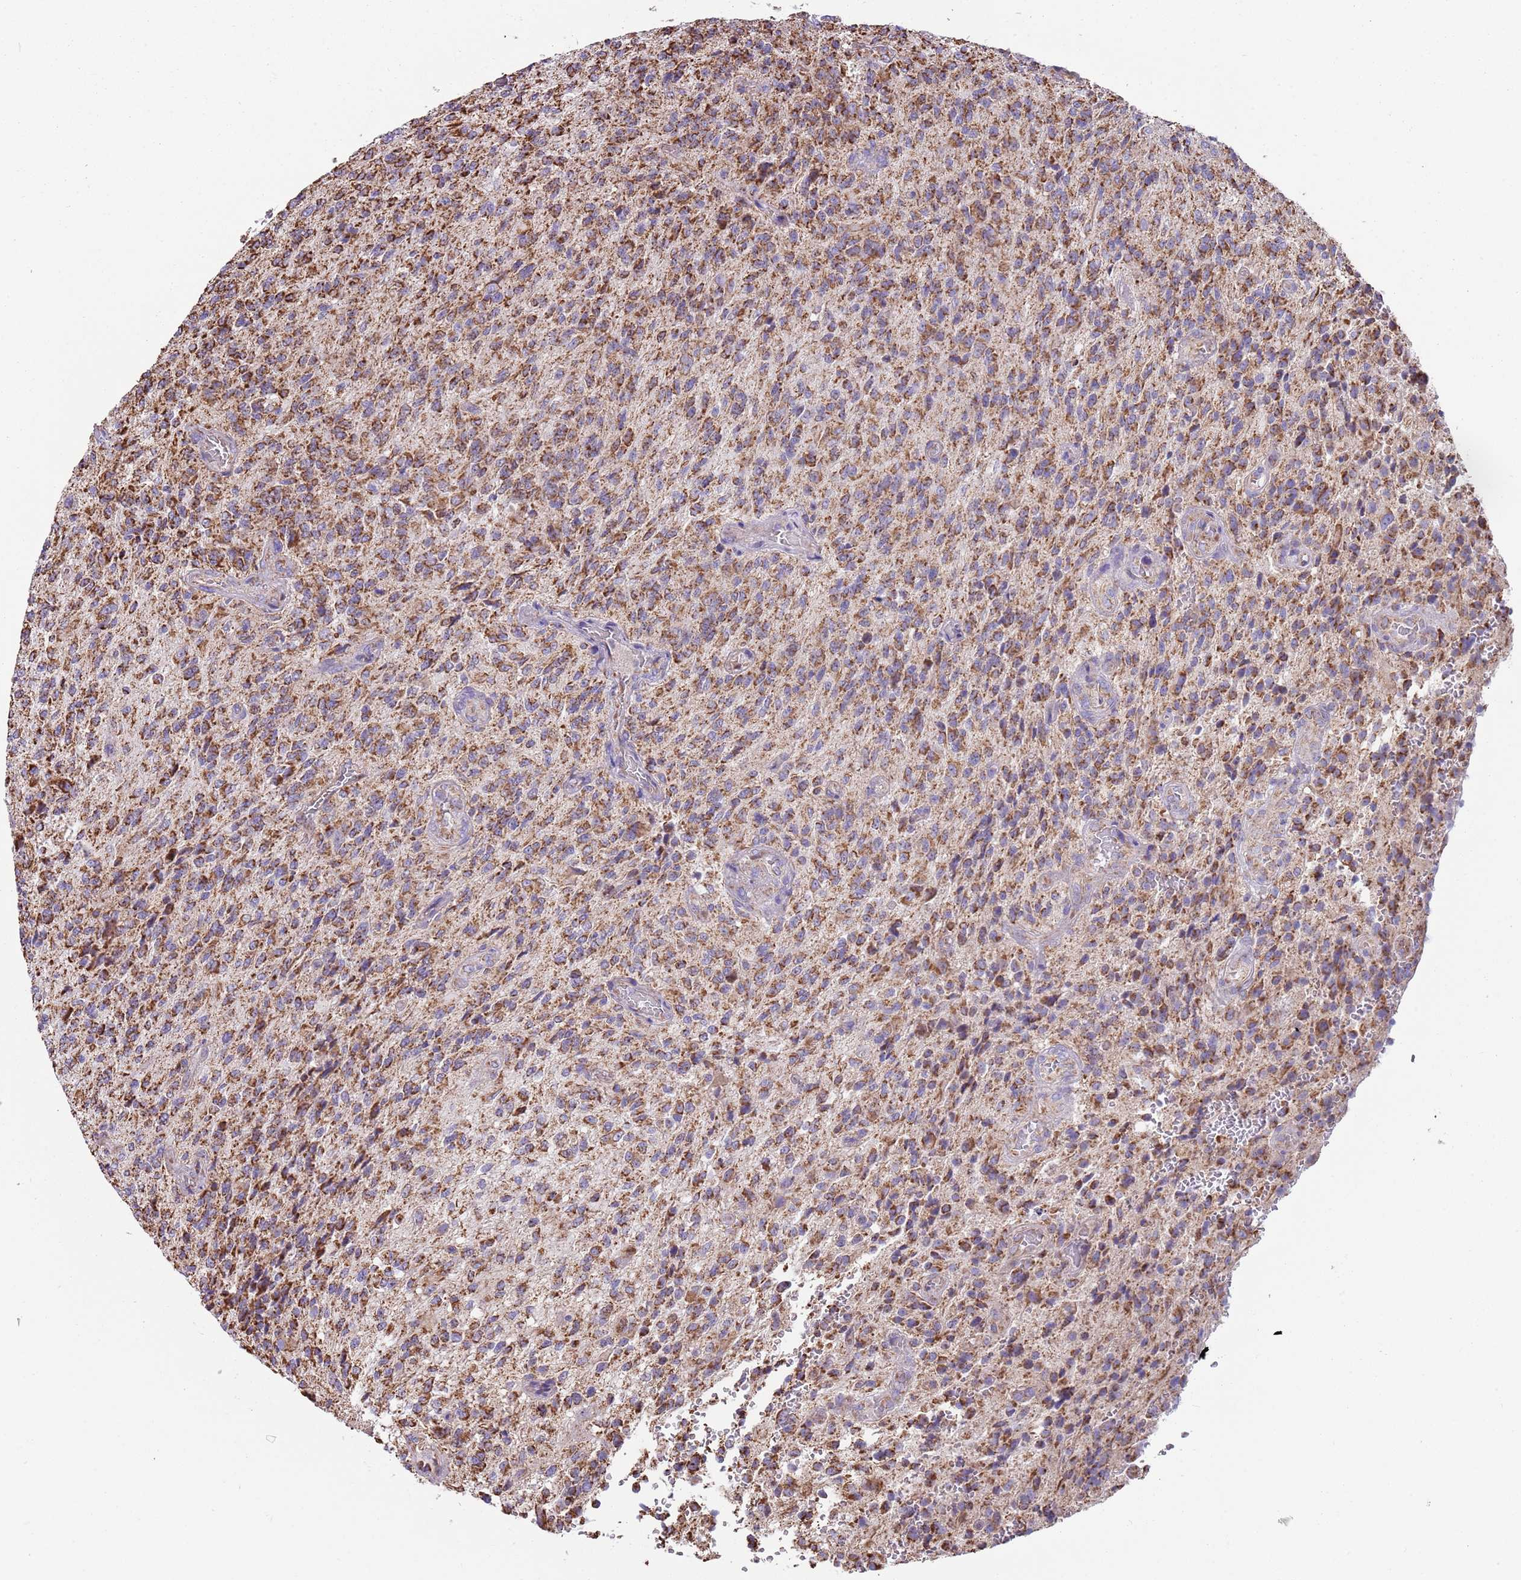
{"staining": {"intensity": "strong", "quantity": ">75%", "location": "cytoplasmic/membranous"}, "tissue": "glioma", "cell_type": "Tumor cells", "image_type": "cancer", "snomed": [{"axis": "morphology", "description": "Normal tissue, NOS"}, {"axis": "morphology", "description": "Glioma, malignant, High grade"}, {"axis": "topography", "description": "Cerebral cortex"}], "caption": "Protein staining displays strong cytoplasmic/membranous positivity in about >75% of tumor cells in glioma.", "gene": "TTLL1", "patient": {"sex": "male", "age": 56}}